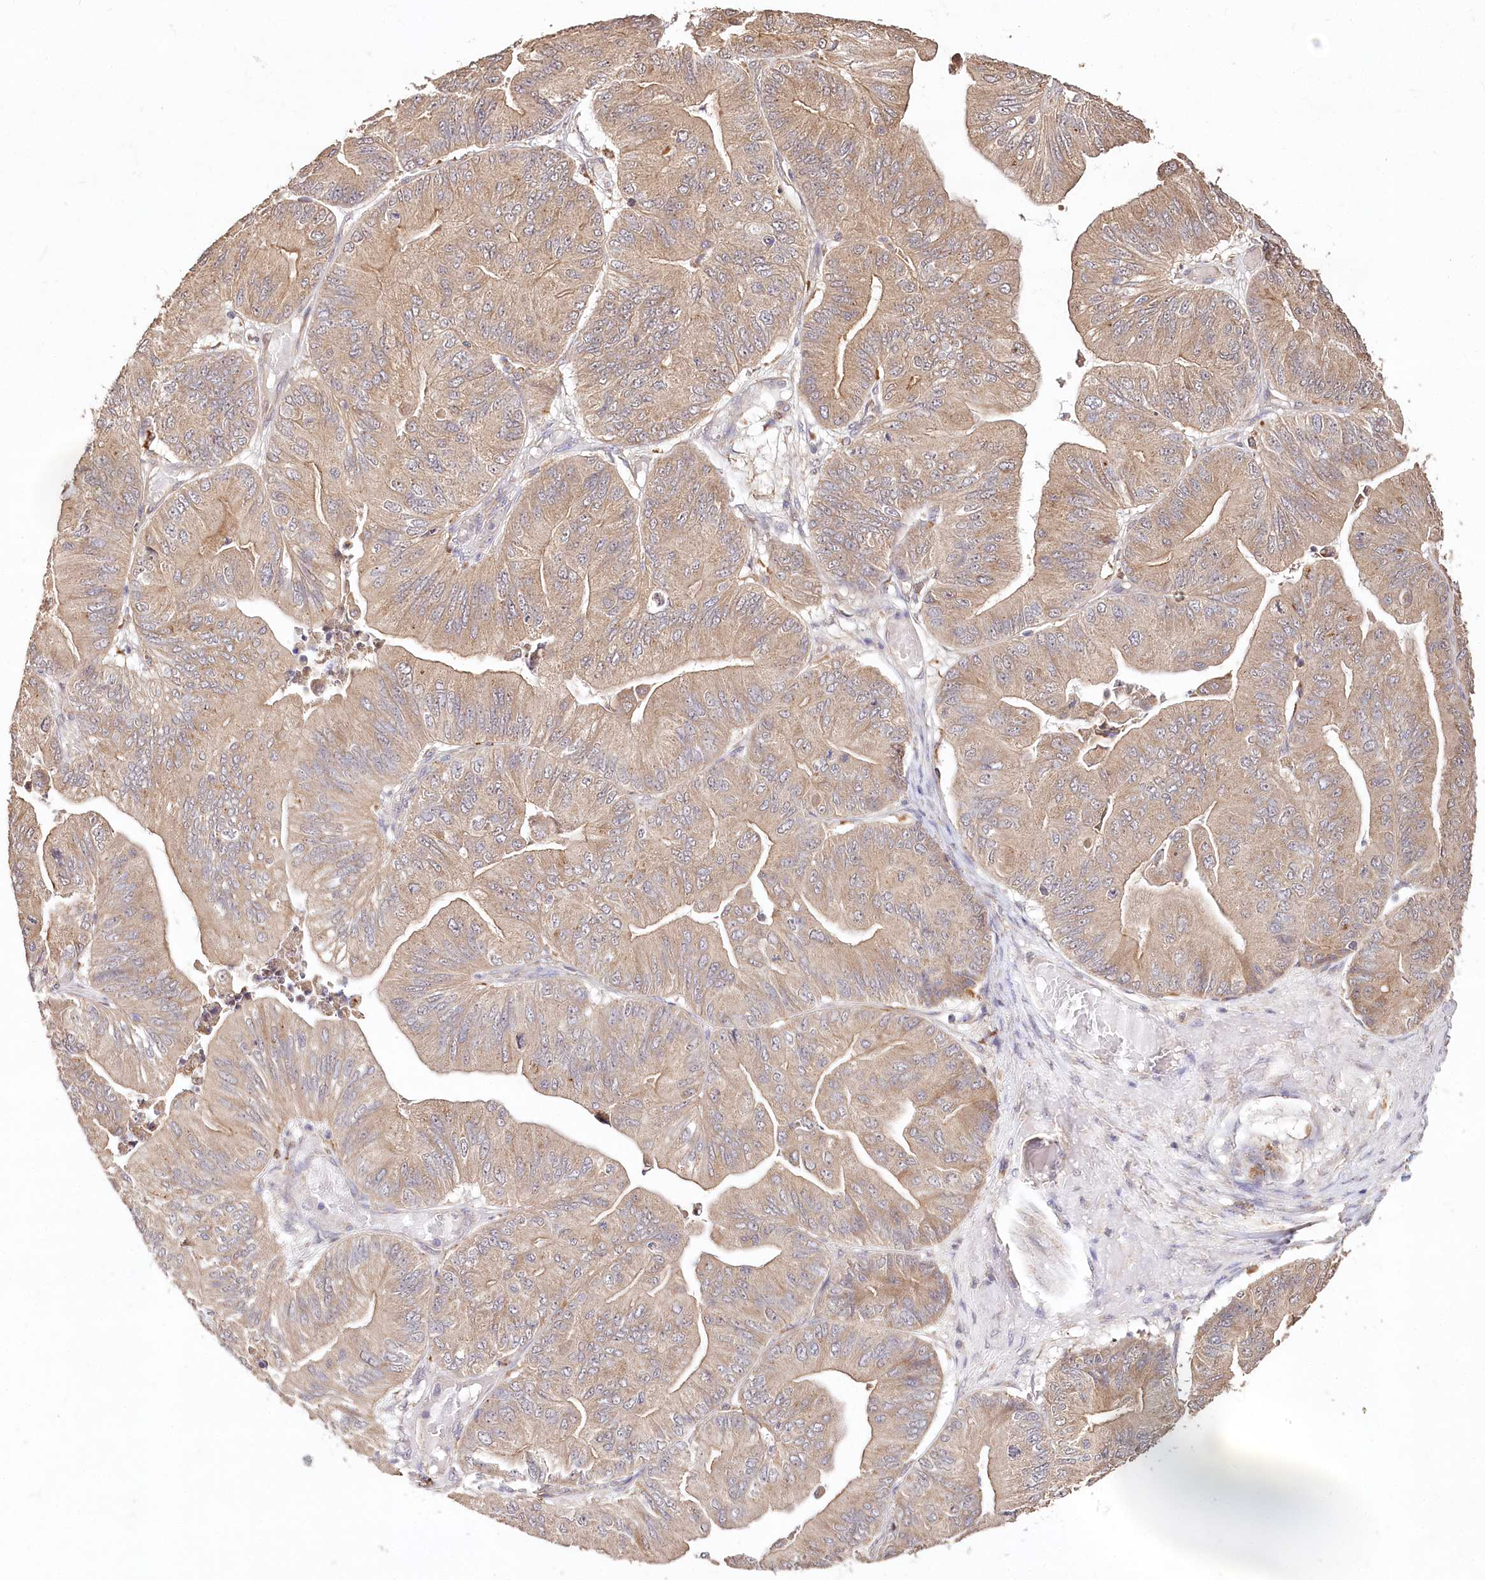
{"staining": {"intensity": "moderate", "quantity": ">75%", "location": "cytoplasmic/membranous"}, "tissue": "ovarian cancer", "cell_type": "Tumor cells", "image_type": "cancer", "snomed": [{"axis": "morphology", "description": "Cystadenocarcinoma, mucinous, NOS"}, {"axis": "topography", "description": "Ovary"}], "caption": "Ovarian cancer stained for a protein displays moderate cytoplasmic/membranous positivity in tumor cells.", "gene": "DMXL1", "patient": {"sex": "female", "age": 61}}